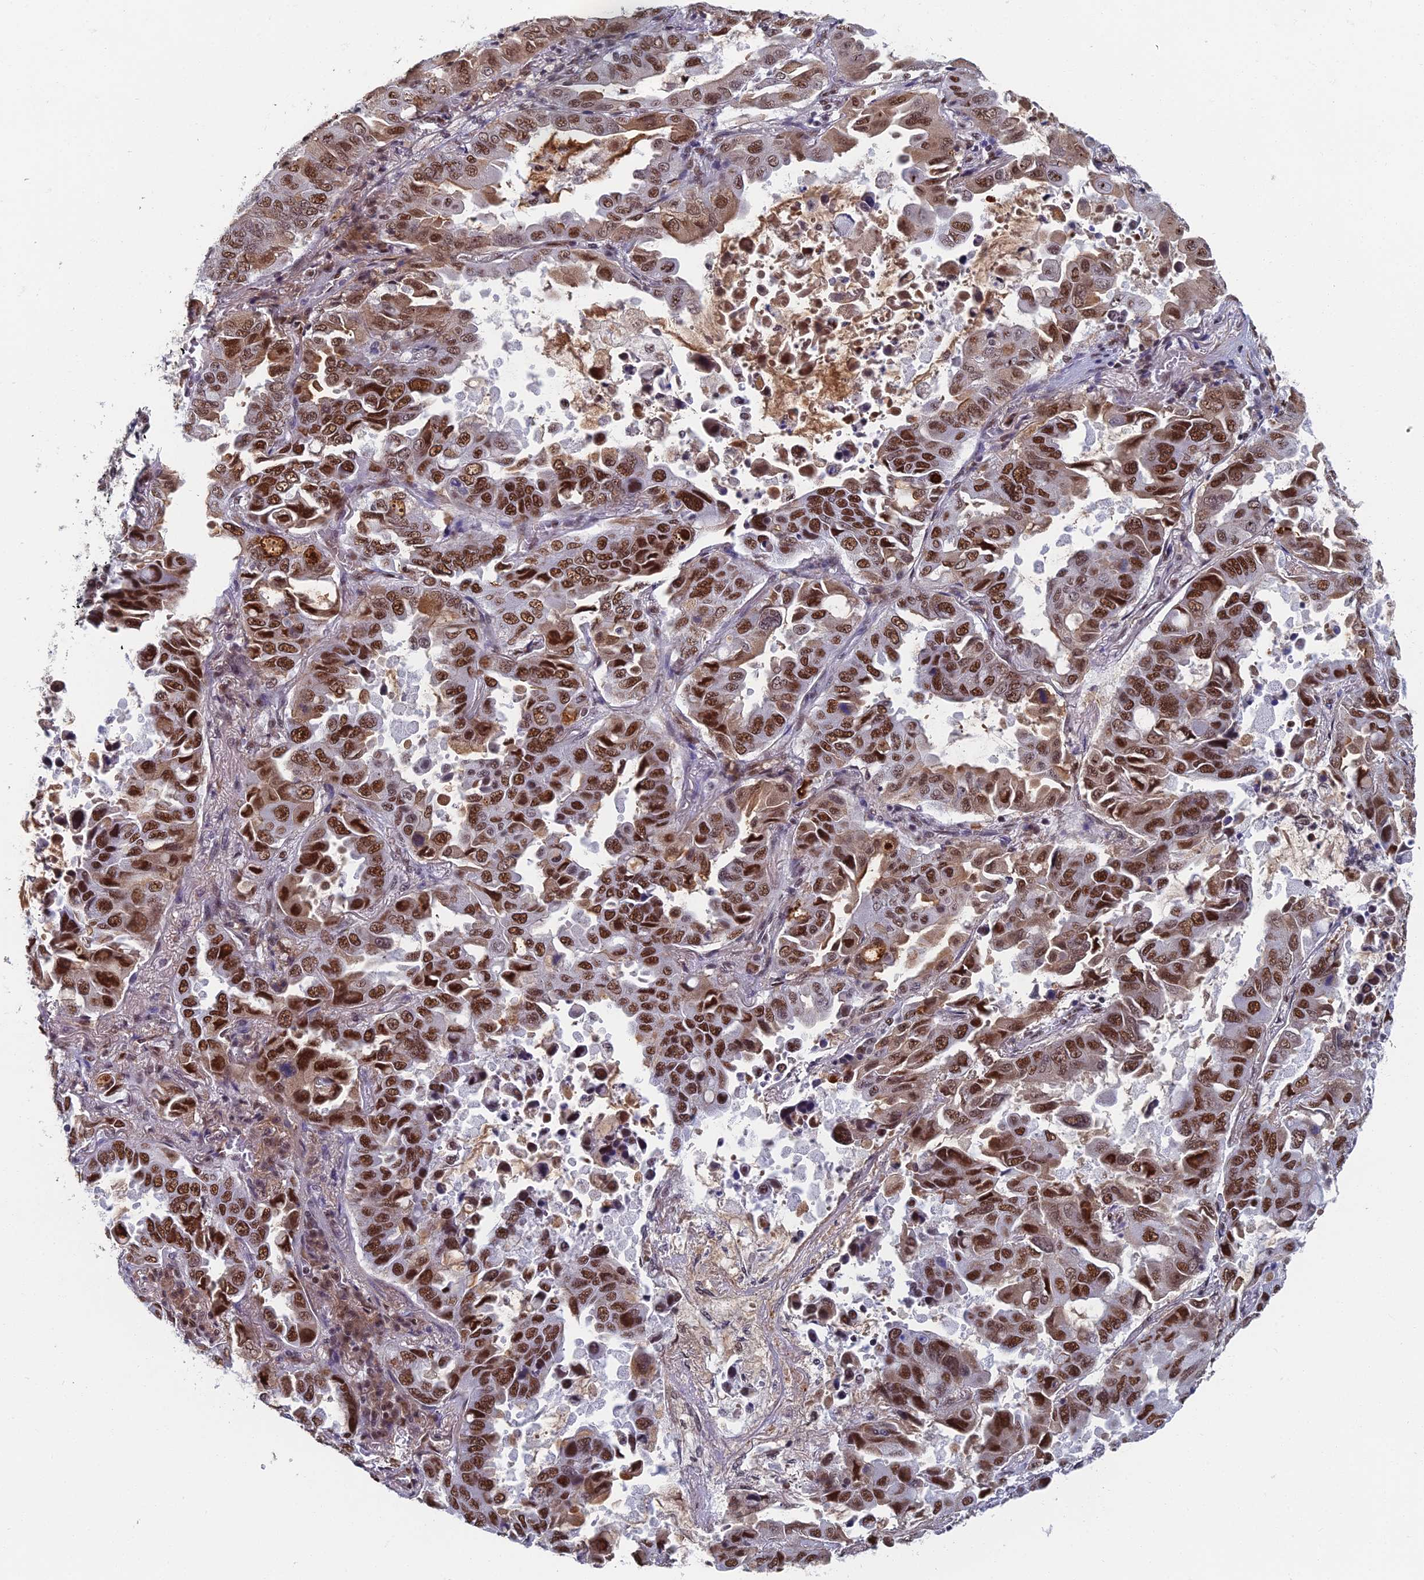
{"staining": {"intensity": "strong", "quantity": ">75%", "location": "nuclear"}, "tissue": "lung cancer", "cell_type": "Tumor cells", "image_type": "cancer", "snomed": [{"axis": "morphology", "description": "Adenocarcinoma, NOS"}, {"axis": "topography", "description": "Lung"}], "caption": "Lung cancer (adenocarcinoma) stained with DAB immunohistochemistry (IHC) displays high levels of strong nuclear staining in about >75% of tumor cells.", "gene": "TAF13", "patient": {"sex": "male", "age": 64}}